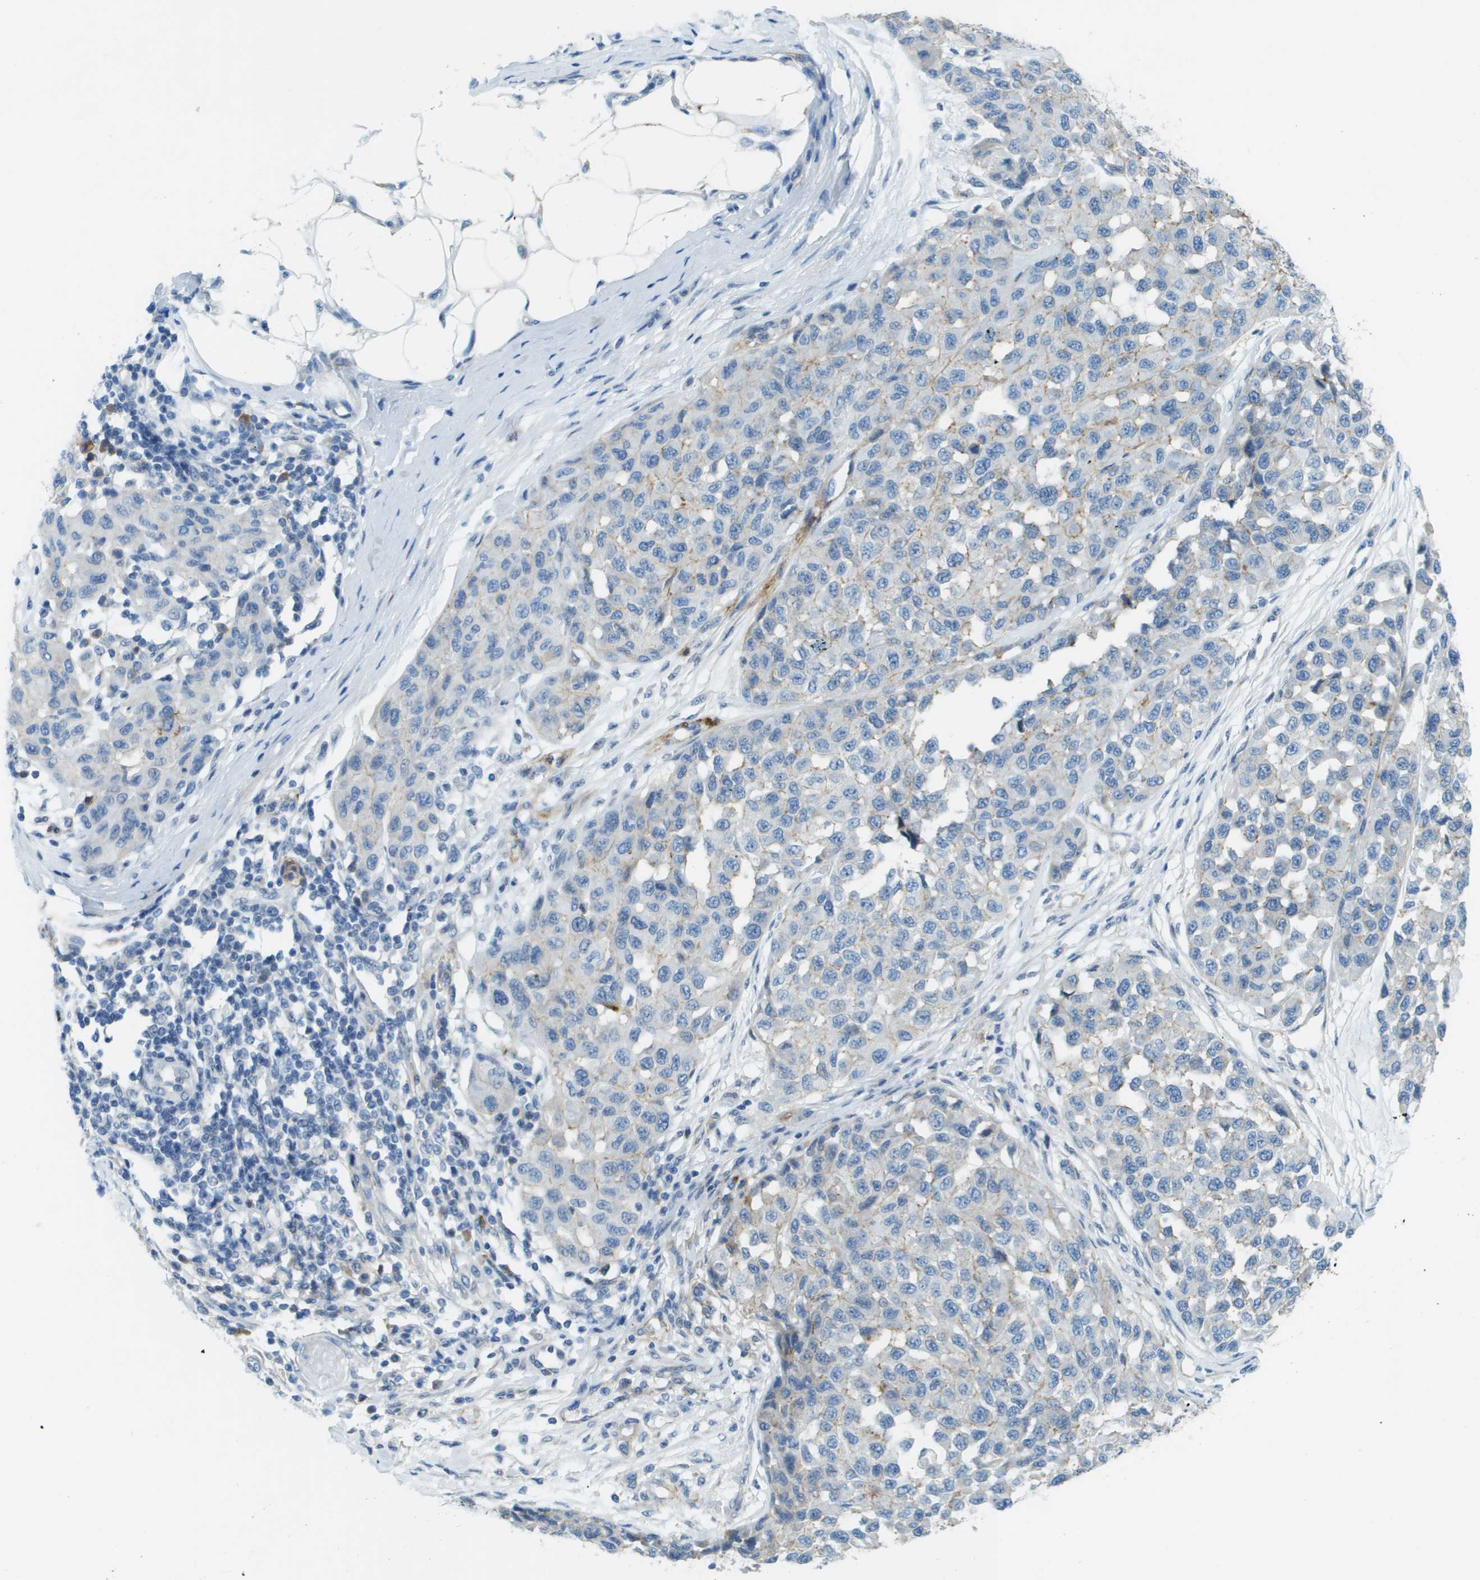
{"staining": {"intensity": "weak", "quantity": "<25%", "location": "cytoplasmic/membranous"}, "tissue": "melanoma", "cell_type": "Tumor cells", "image_type": "cancer", "snomed": [{"axis": "morphology", "description": "Normal tissue, NOS"}, {"axis": "morphology", "description": "Malignant melanoma, NOS"}, {"axis": "topography", "description": "Skin"}], "caption": "A high-resolution histopathology image shows immunohistochemistry staining of malignant melanoma, which exhibits no significant expression in tumor cells.", "gene": "SDC1", "patient": {"sex": "male", "age": 62}}